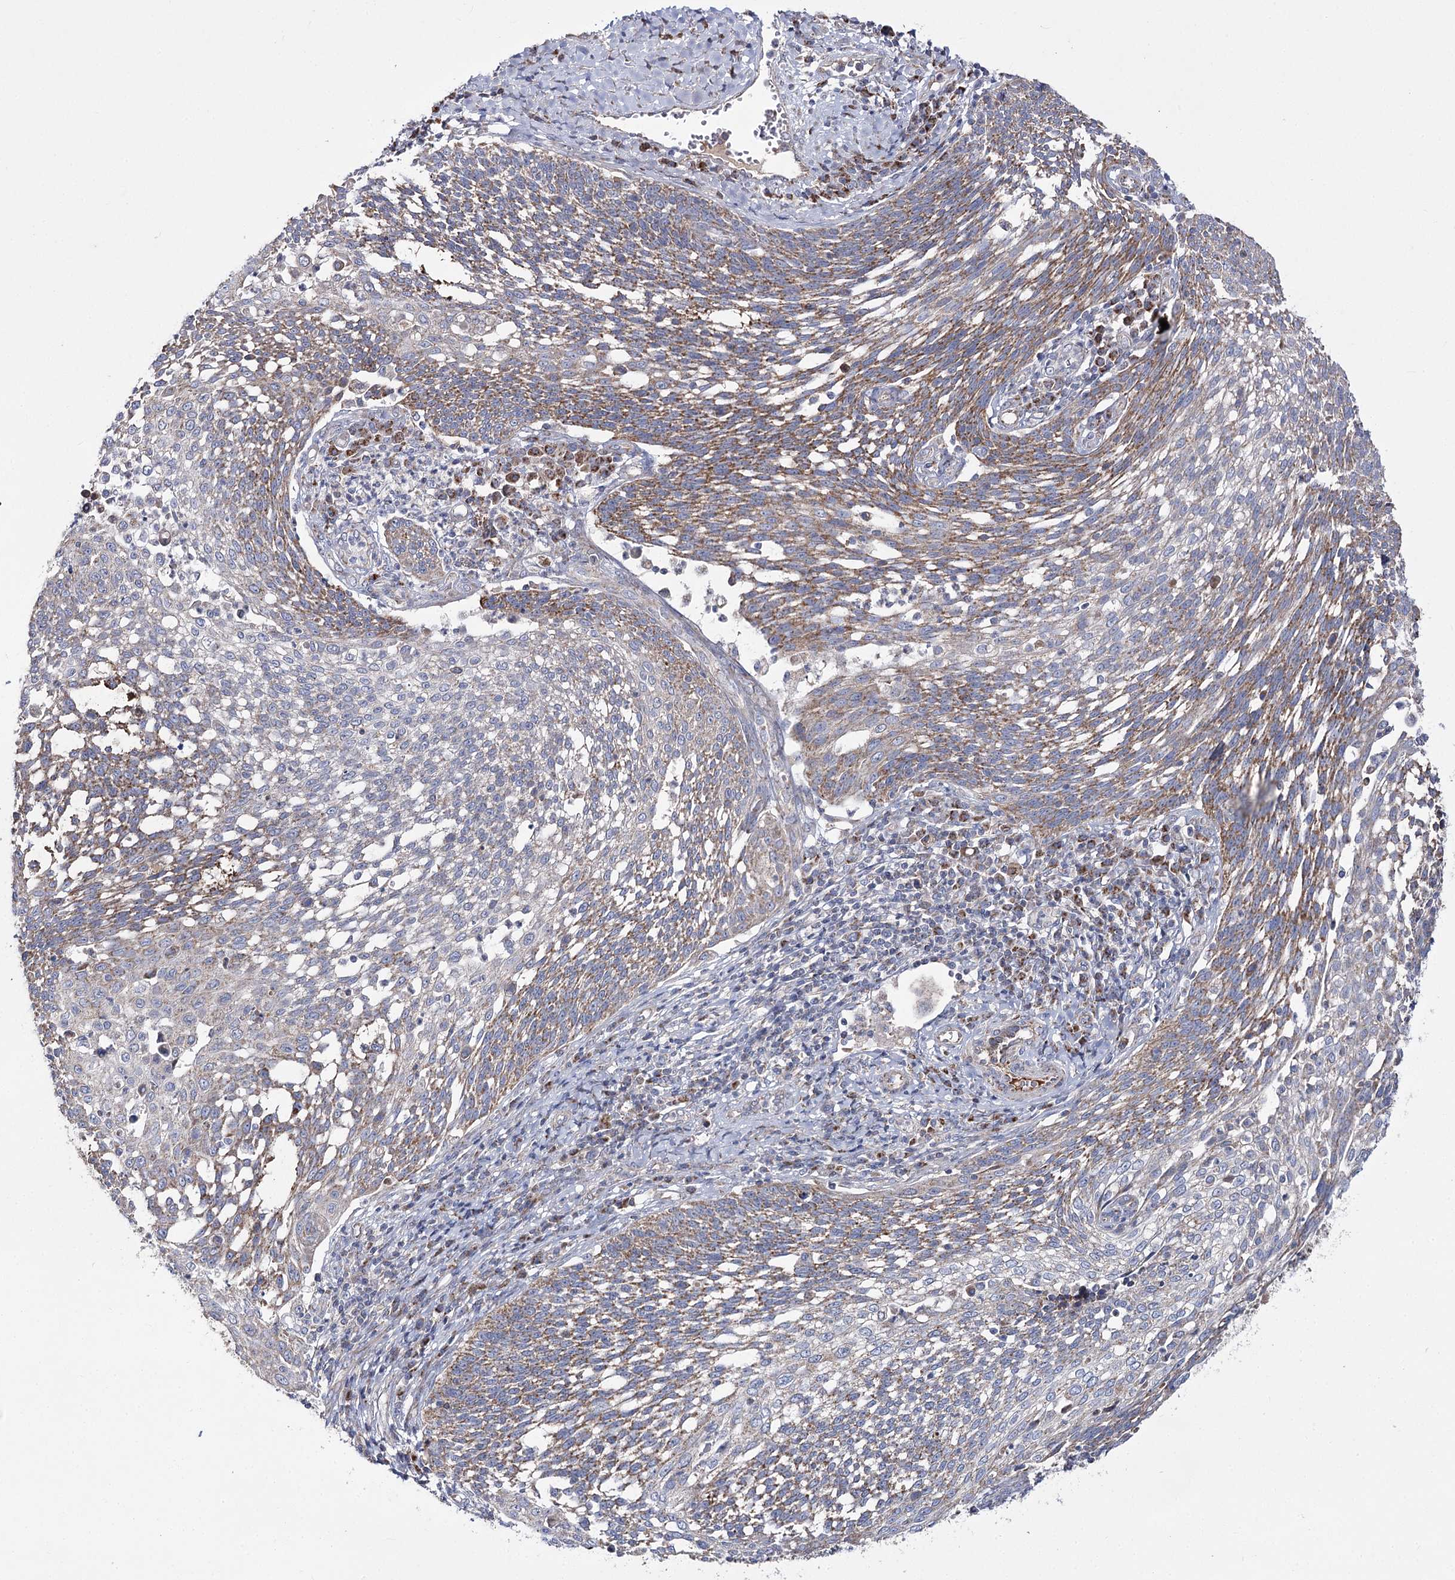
{"staining": {"intensity": "moderate", "quantity": "25%-75%", "location": "cytoplasmic/membranous"}, "tissue": "cervical cancer", "cell_type": "Tumor cells", "image_type": "cancer", "snomed": [{"axis": "morphology", "description": "Squamous cell carcinoma, NOS"}, {"axis": "topography", "description": "Cervix"}], "caption": "Immunohistochemistry micrograph of cervical squamous cell carcinoma stained for a protein (brown), which demonstrates medium levels of moderate cytoplasmic/membranous expression in approximately 25%-75% of tumor cells.", "gene": "NADK2", "patient": {"sex": "female", "age": 34}}